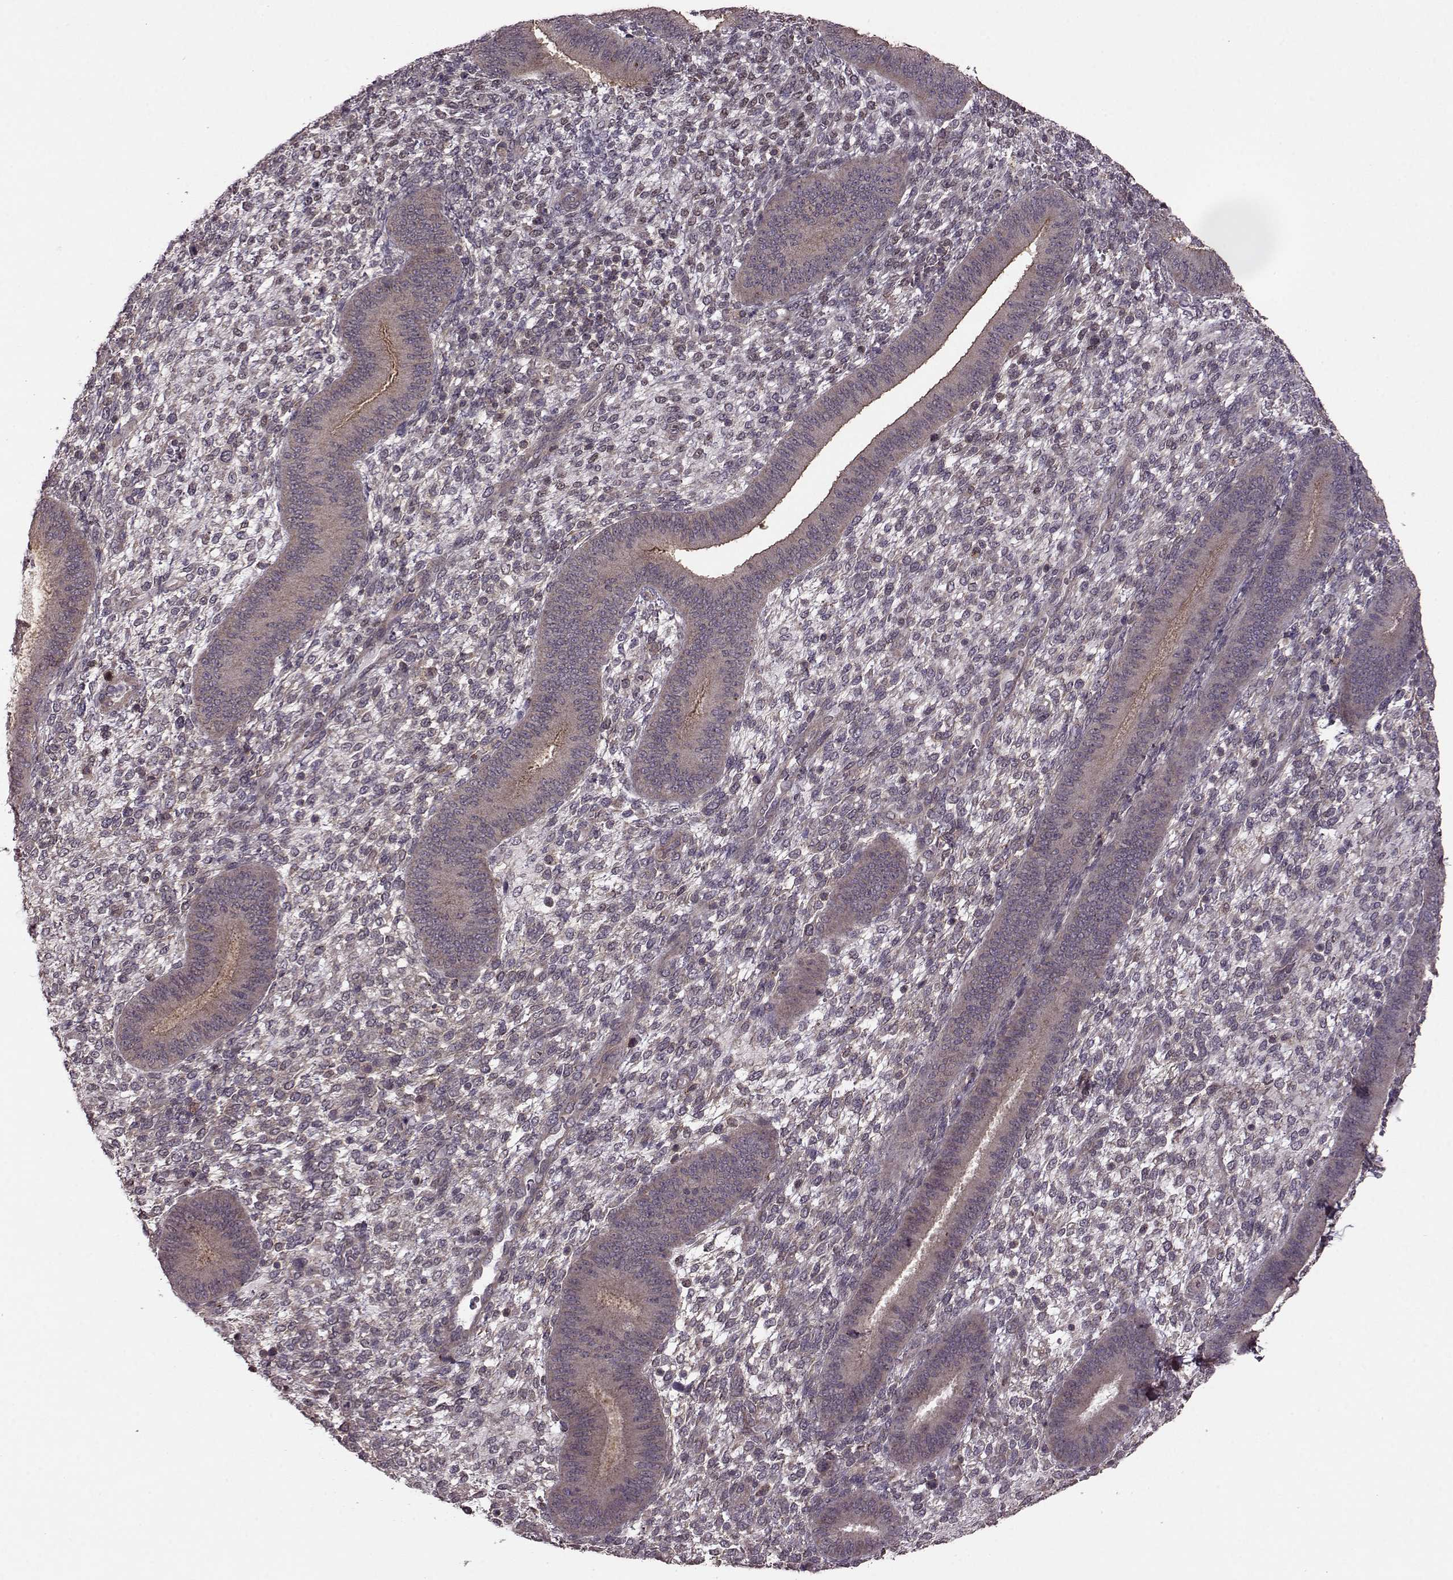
{"staining": {"intensity": "moderate", "quantity": "25%-75%", "location": "cytoplasmic/membranous"}, "tissue": "endometrium", "cell_type": "Cells in endometrial stroma", "image_type": "normal", "snomed": [{"axis": "morphology", "description": "Normal tissue, NOS"}, {"axis": "topography", "description": "Endometrium"}], "caption": "Endometrium stained with DAB (3,3'-diaminobenzidine) immunohistochemistry (IHC) displays medium levels of moderate cytoplasmic/membranous expression in about 25%-75% of cells in endometrial stroma.", "gene": "FNIP2", "patient": {"sex": "female", "age": 39}}